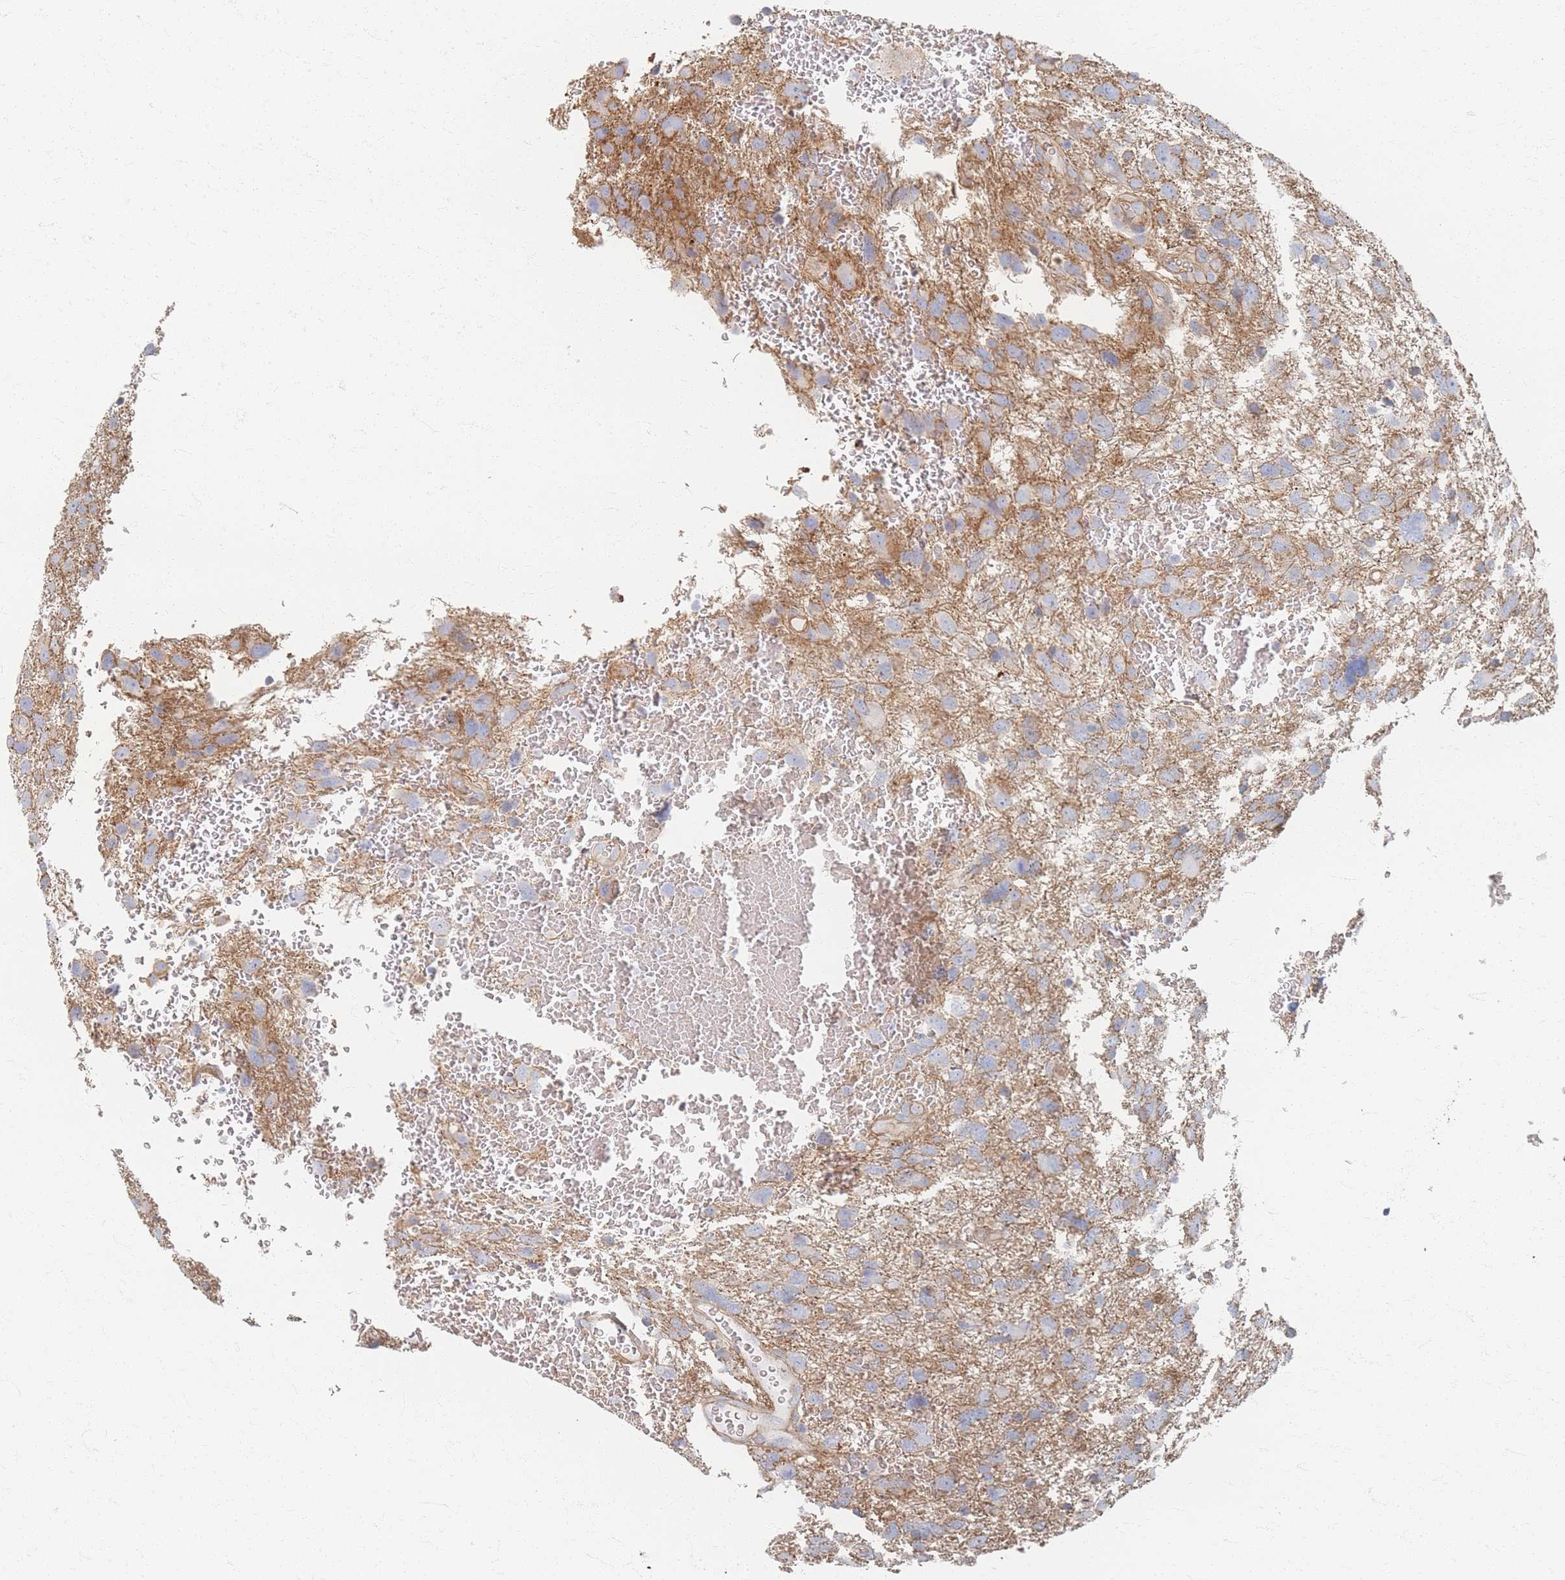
{"staining": {"intensity": "negative", "quantity": "none", "location": "none"}, "tissue": "glioma", "cell_type": "Tumor cells", "image_type": "cancer", "snomed": [{"axis": "morphology", "description": "Glioma, malignant, High grade"}, {"axis": "topography", "description": "Brain"}], "caption": "IHC of malignant glioma (high-grade) reveals no positivity in tumor cells.", "gene": "GNB1", "patient": {"sex": "male", "age": 61}}